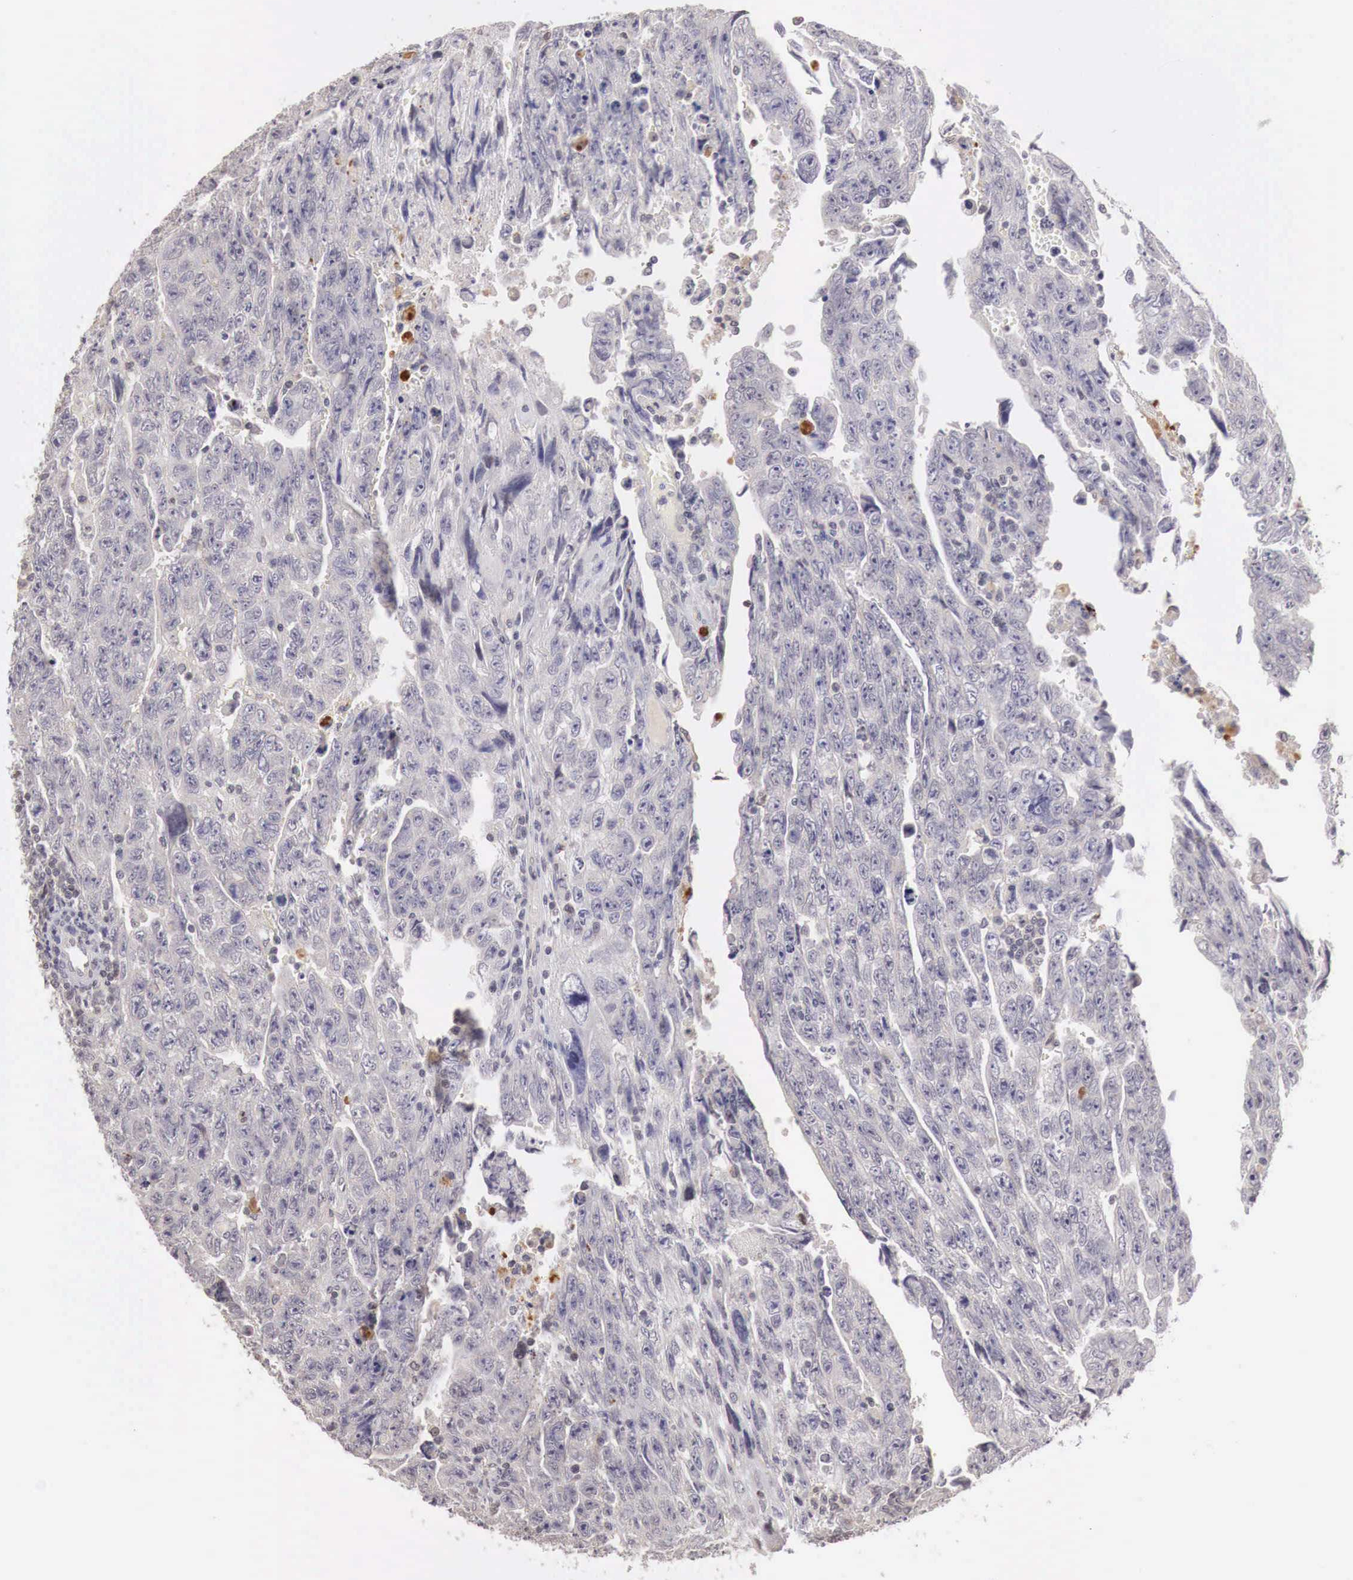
{"staining": {"intensity": "negative", "quantity": "none", "location": "none"}, "tissue": "testis cancer", "cell_type": "Tumor cells", "image_type": "cancer", "snomed": [{"axis": "morphology", "description": "Carcinoma, Embryonal, NOS"}, {"axis": "topography", "description": "Testis"}], "caption": "Tumor cells show no significant staining in testis embryonal carcinoma. Nuclei are stained in blue.", "gene": "TBC1D9", "patient": {"sex": "male", "age": 28}}